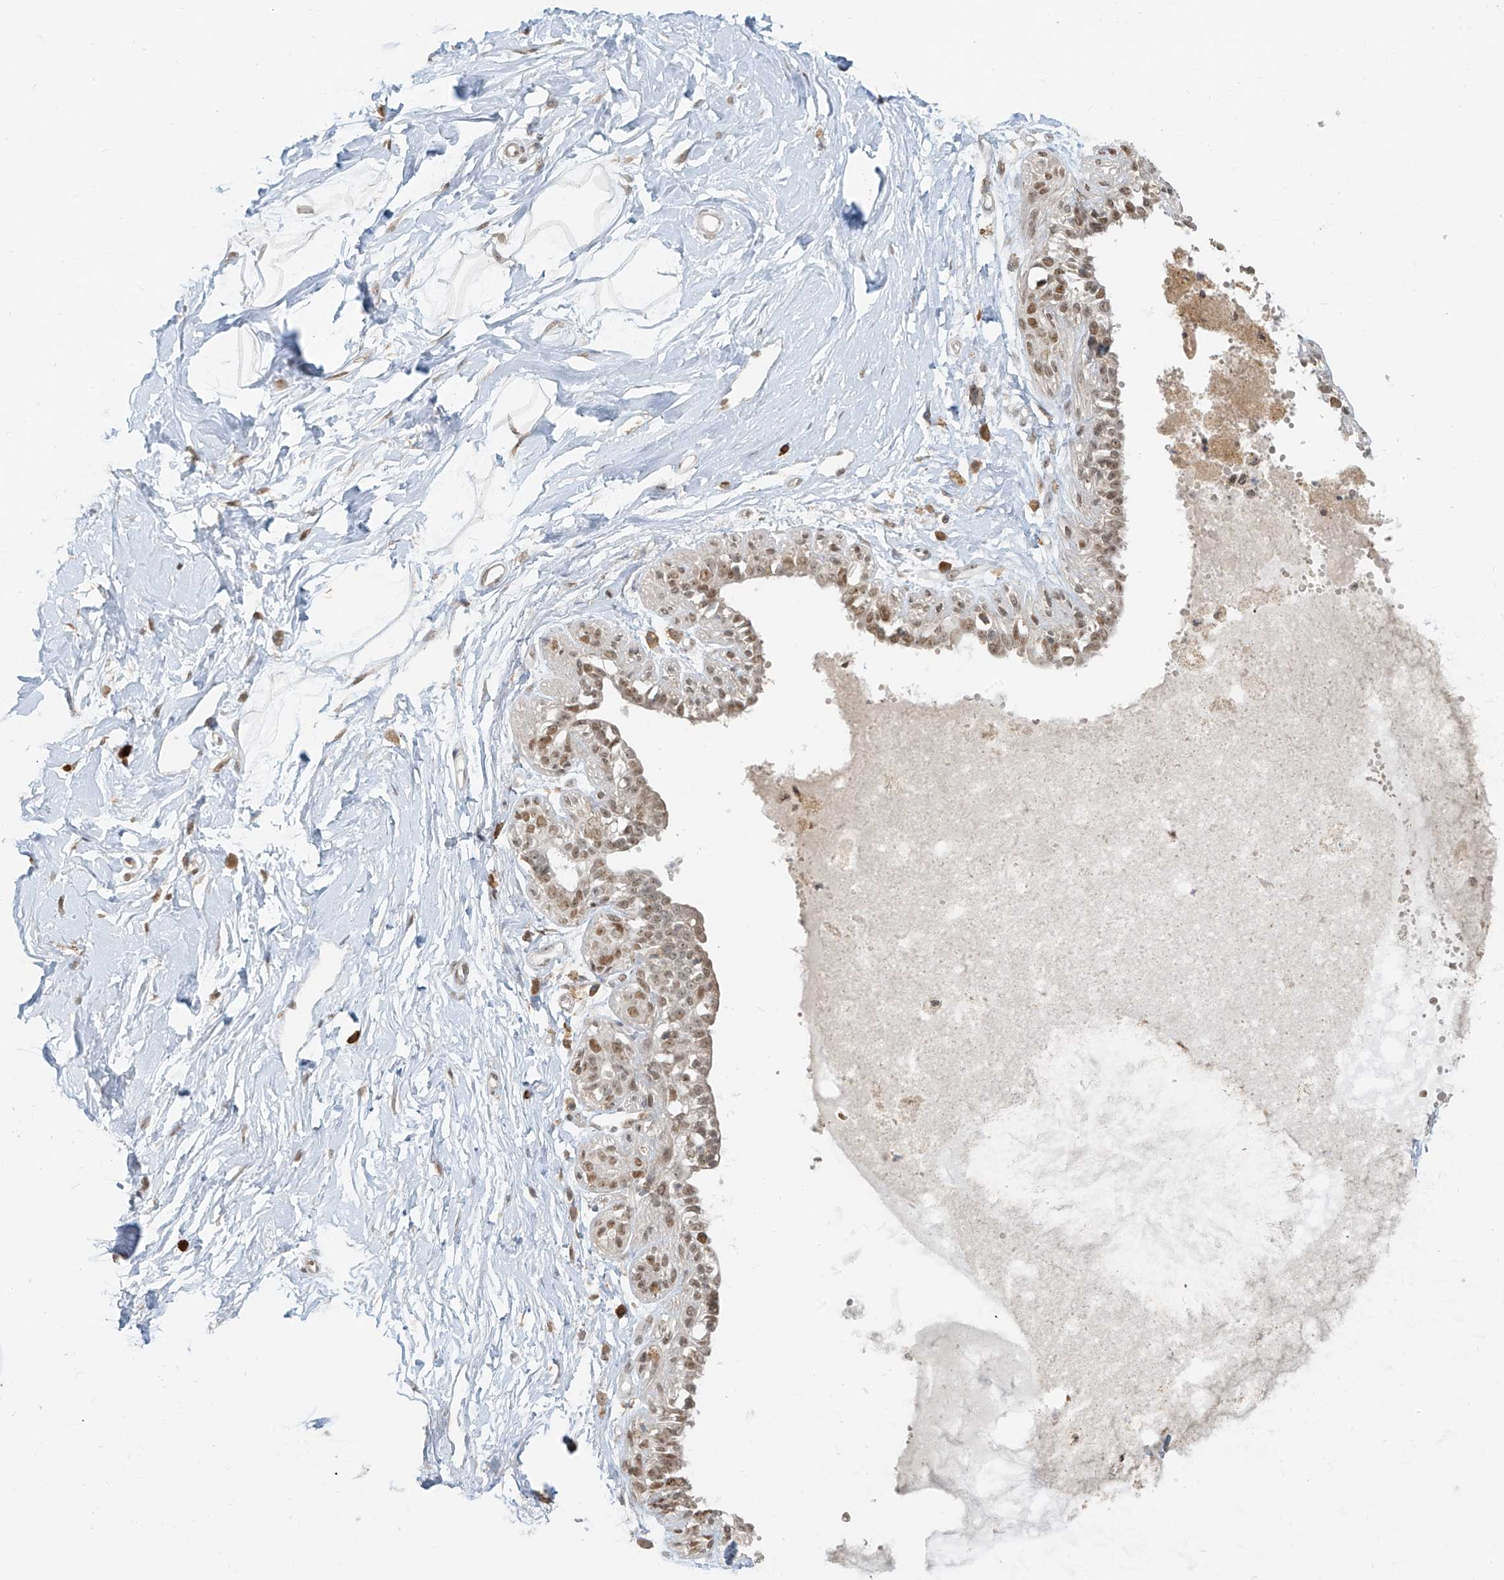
{"staining": {"intensity": "negative", "quantity": "none", "location": "none"}, "tissue": "breast", "cell_type": "Adipocytes", "image_type": "normal", "snomed": [{"axis": "morphology", "description": "Normal tissue, NOS"}, {"axis": "topography", "description": "Breast"}], "caption": "Immunohistochemistry (IHC) of normal human breast exhibits no positivity in adipocytes.", "gene": "ZMYM2", "patient": {"sex": "female", "age": 45}}